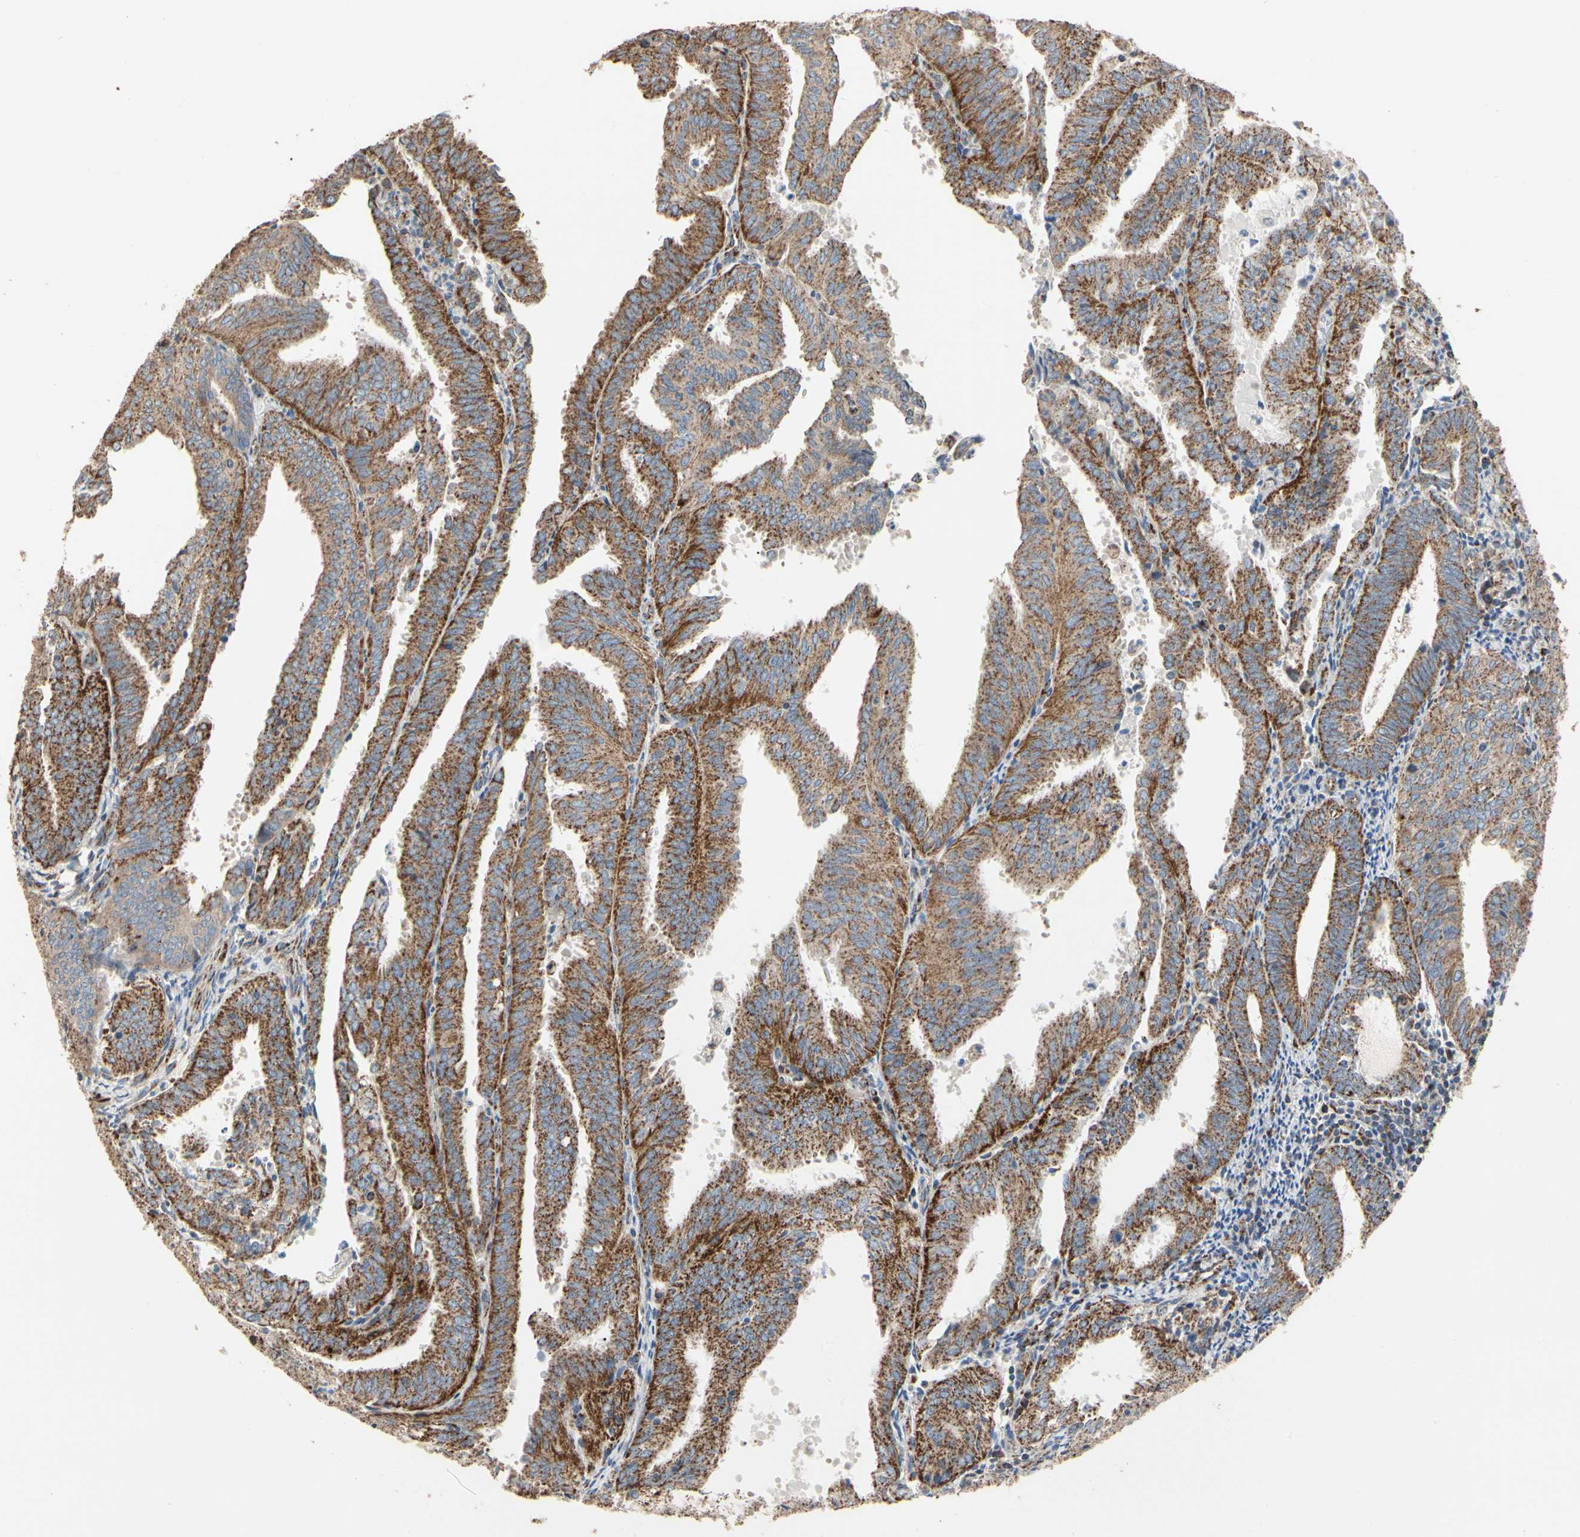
{"staining": {"intensity": "moderate", "quantity": "<25%", "location": "cytoplasmic/membranous"}, "tissue": "endometrial cancer", "cell_type": "Tumor cells", "image_type": "cancer", "snomed": [{"axis": "morphology", "description": "Adenocarcinoma, NOS"}, {"axis": "topography", "description": "Uterus"}], "caption": "A brown stain highlights moderate cytoplasmic/membranous positivity of a protein in endometrial cancer (adenocarcinoma) tumor cells. Using DAB (3,3'-diaminobenzidine) (brown) and hematoxylin (blue) stains, captured at high magnification using brightfield microscopy.", "gene": "TUBA1A", "patient": {"sex": "female", "age": 60}}